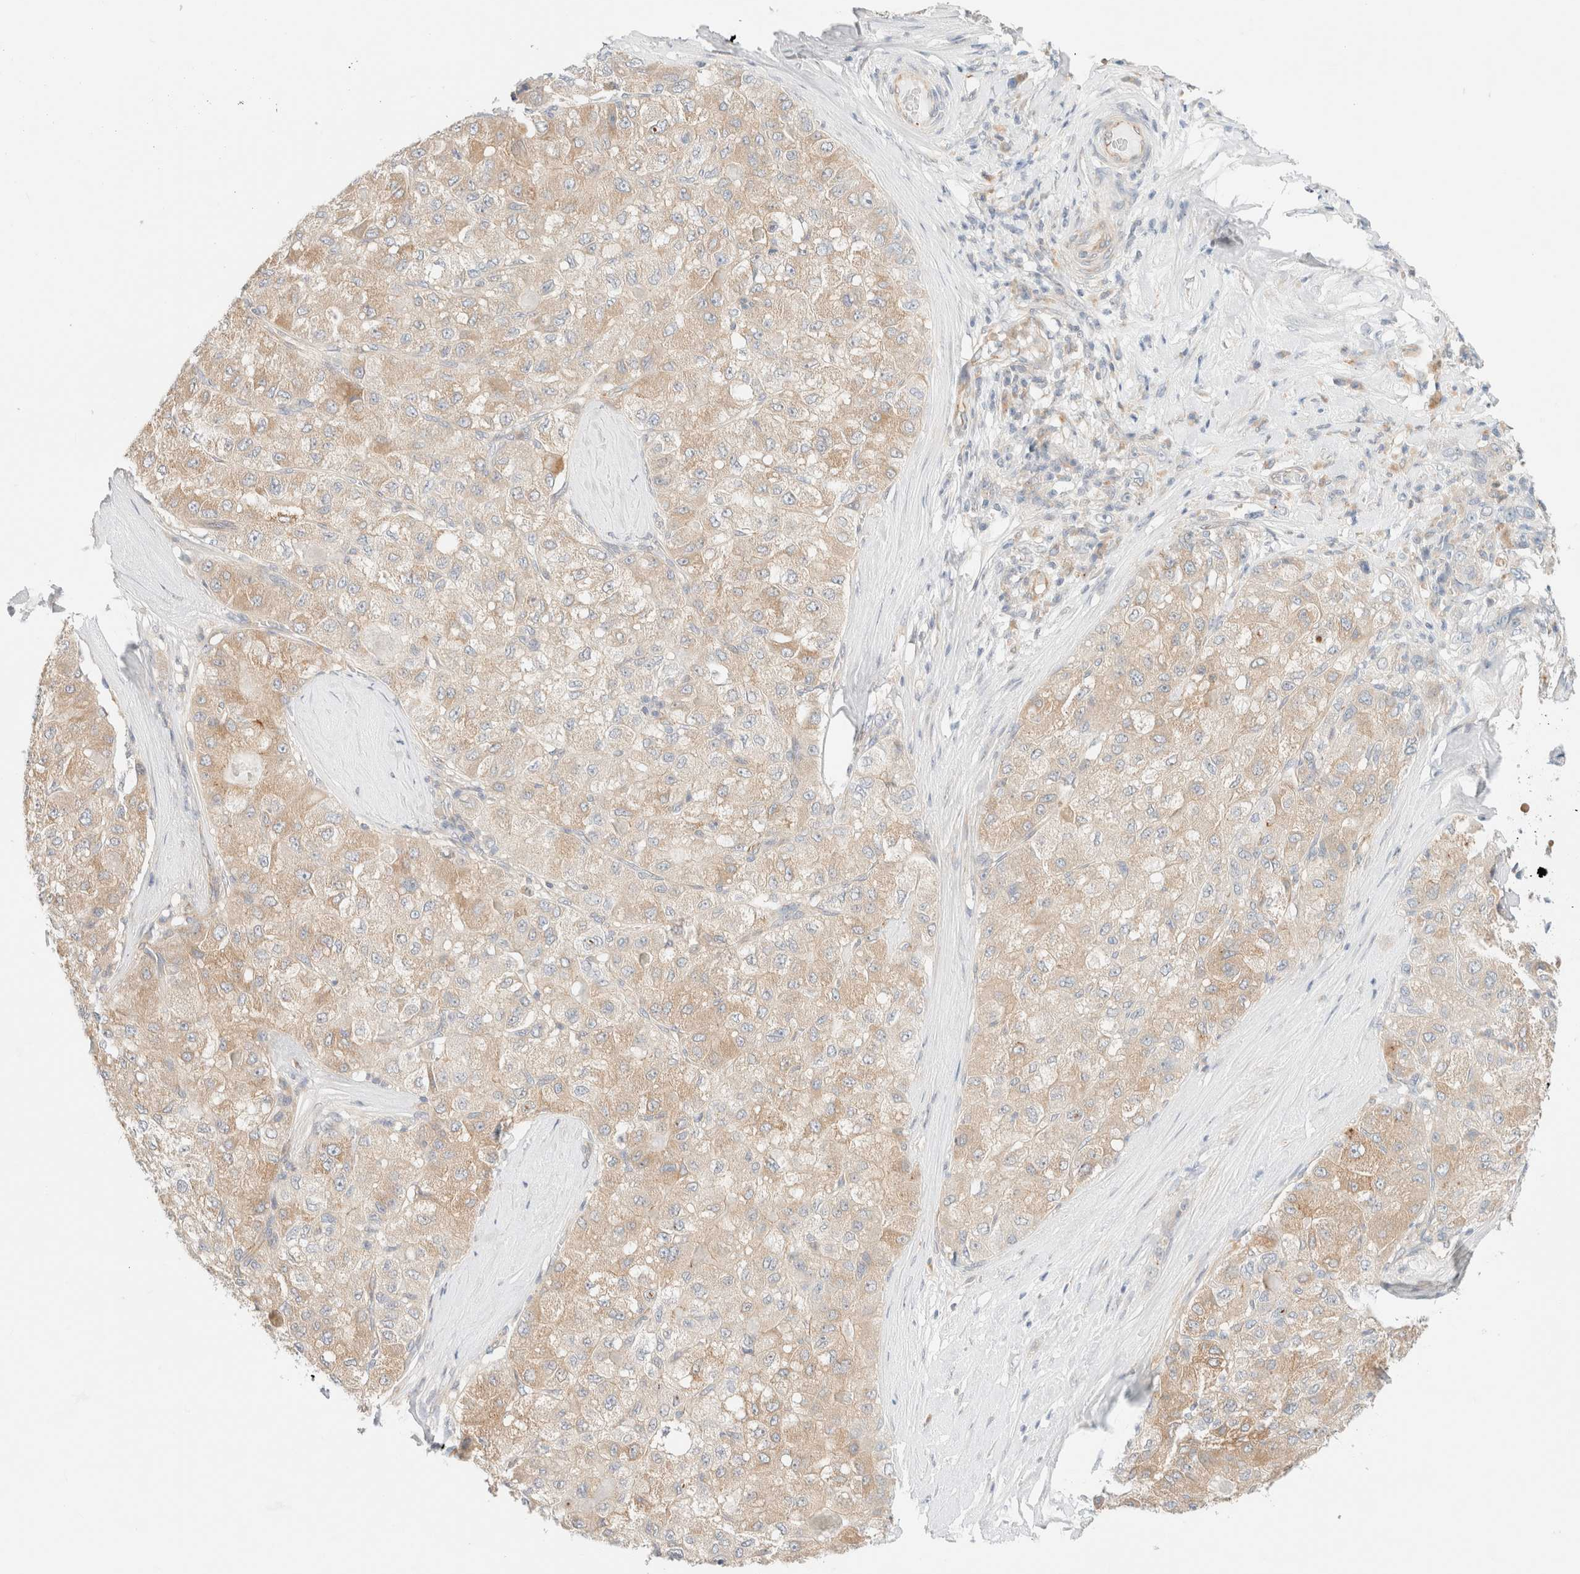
{"staining": {"intensity": "weak", "quantity": ">75%", "location": "cytoplasmic/membranous"}, "tissue": "liver cancer", "cell_type": "Tumor cells", "image_type": "cancer", "snomed": [{"axis": "morphology", "description": "Carcinoma, Hepatocellular, NOS"}, {"axis": "topography", "description": "Liver"}], "caption": "This micrograph demonstrates liver cancer stained with immunohistochemistry to label a protein in brown. The cytoplasmic/membranous of tumor cells show weak positivity for the protein. Nuclei are counter-stained blue.", "gene": "UNC13B", "patient": {"sex": "male", "age": 80}}